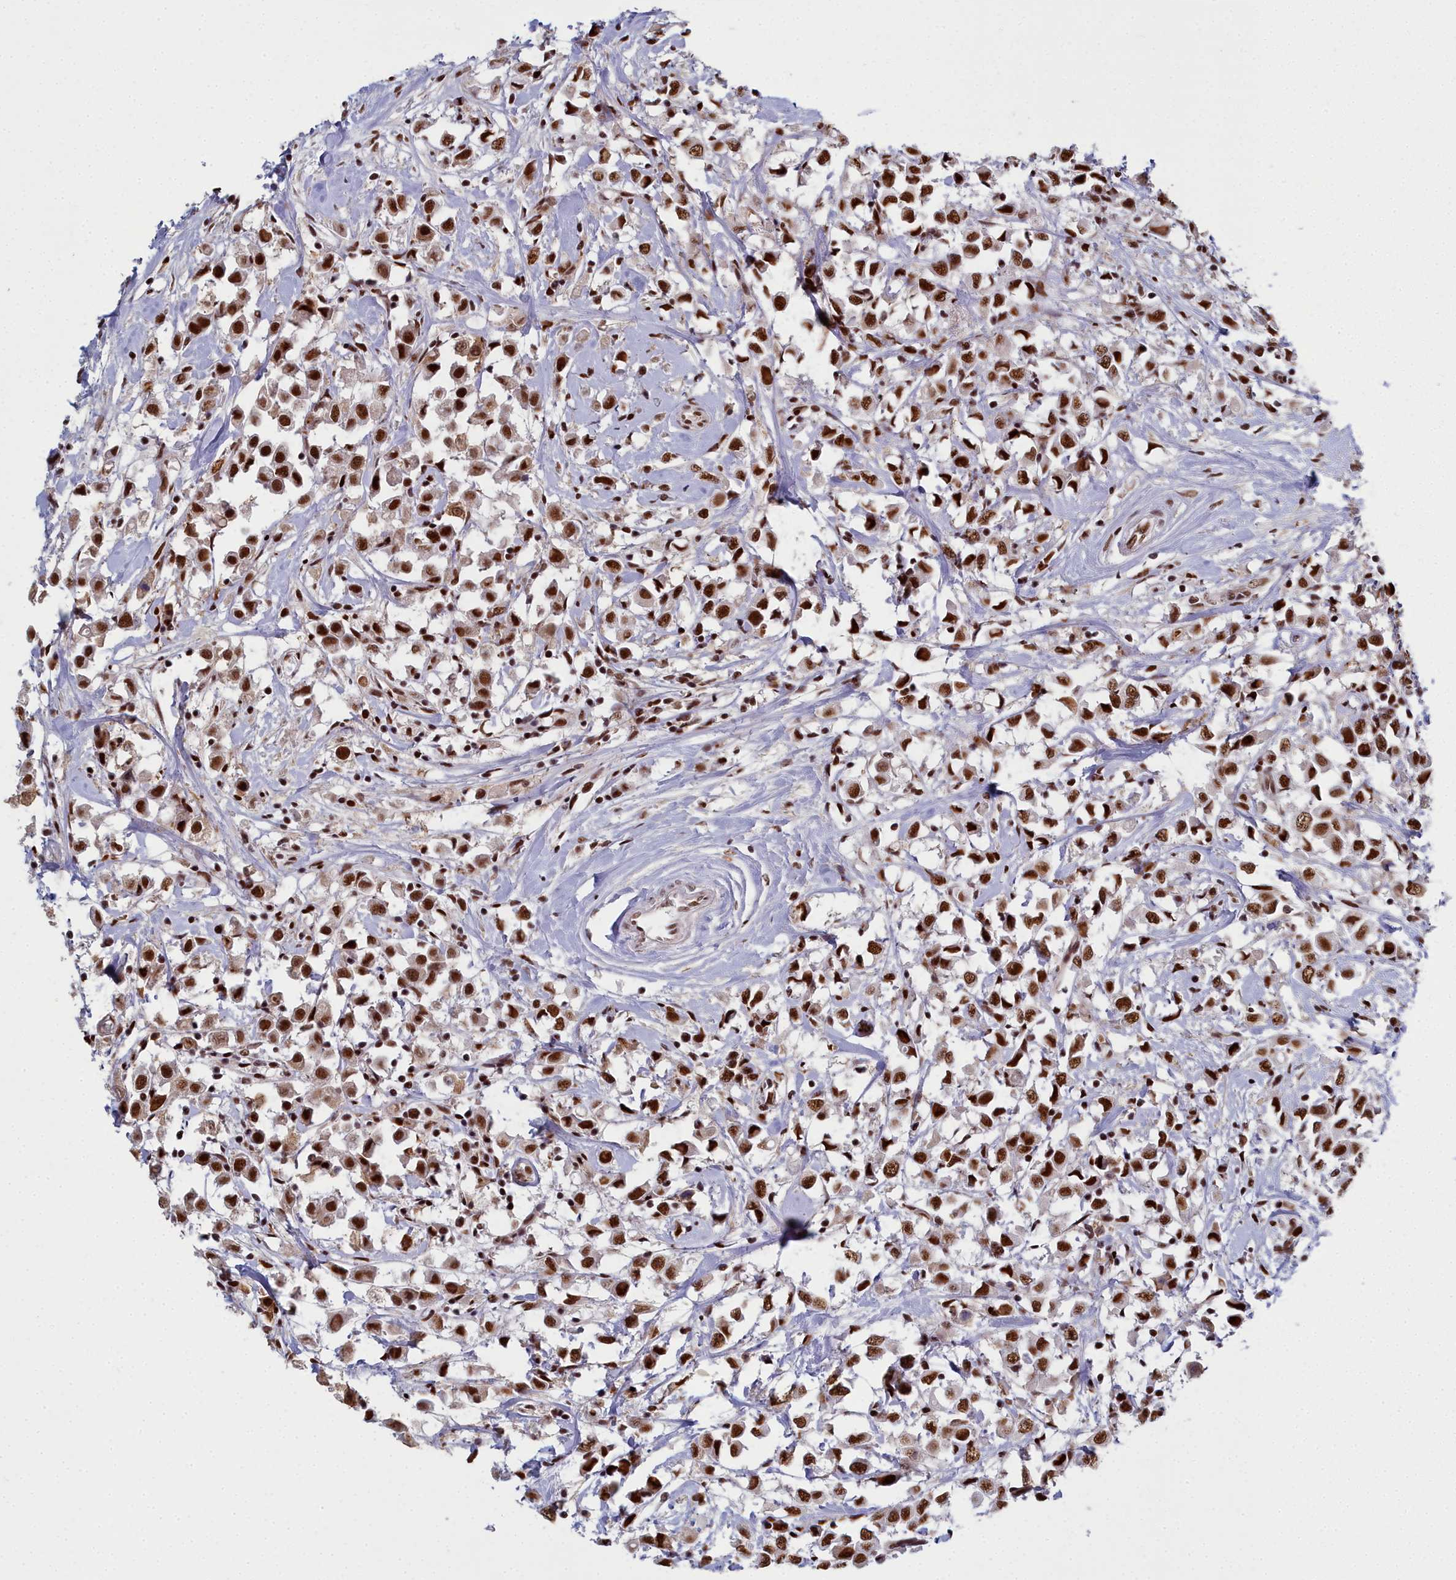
{"staining": {"intensity": "strong", "quantity": ">75%", "location": "nuclear"}, "tissue": "breast cancer", "cell_type": "Tumor cells", "image_type": "cancer", "snomed": [{"axis": "morphology", "description": "Duct carcinoma"}, {"axis": "topography", "description": "Breast"}], "caption": "IHC histopathology image of human intraductal carcinoma (breast) stained for a protein (brown), which shows high levels of strong nuclear expression in about >75% of tumor cells.", "gene": "SF3B3", "patient": {"sex": "female", "age": 61}}